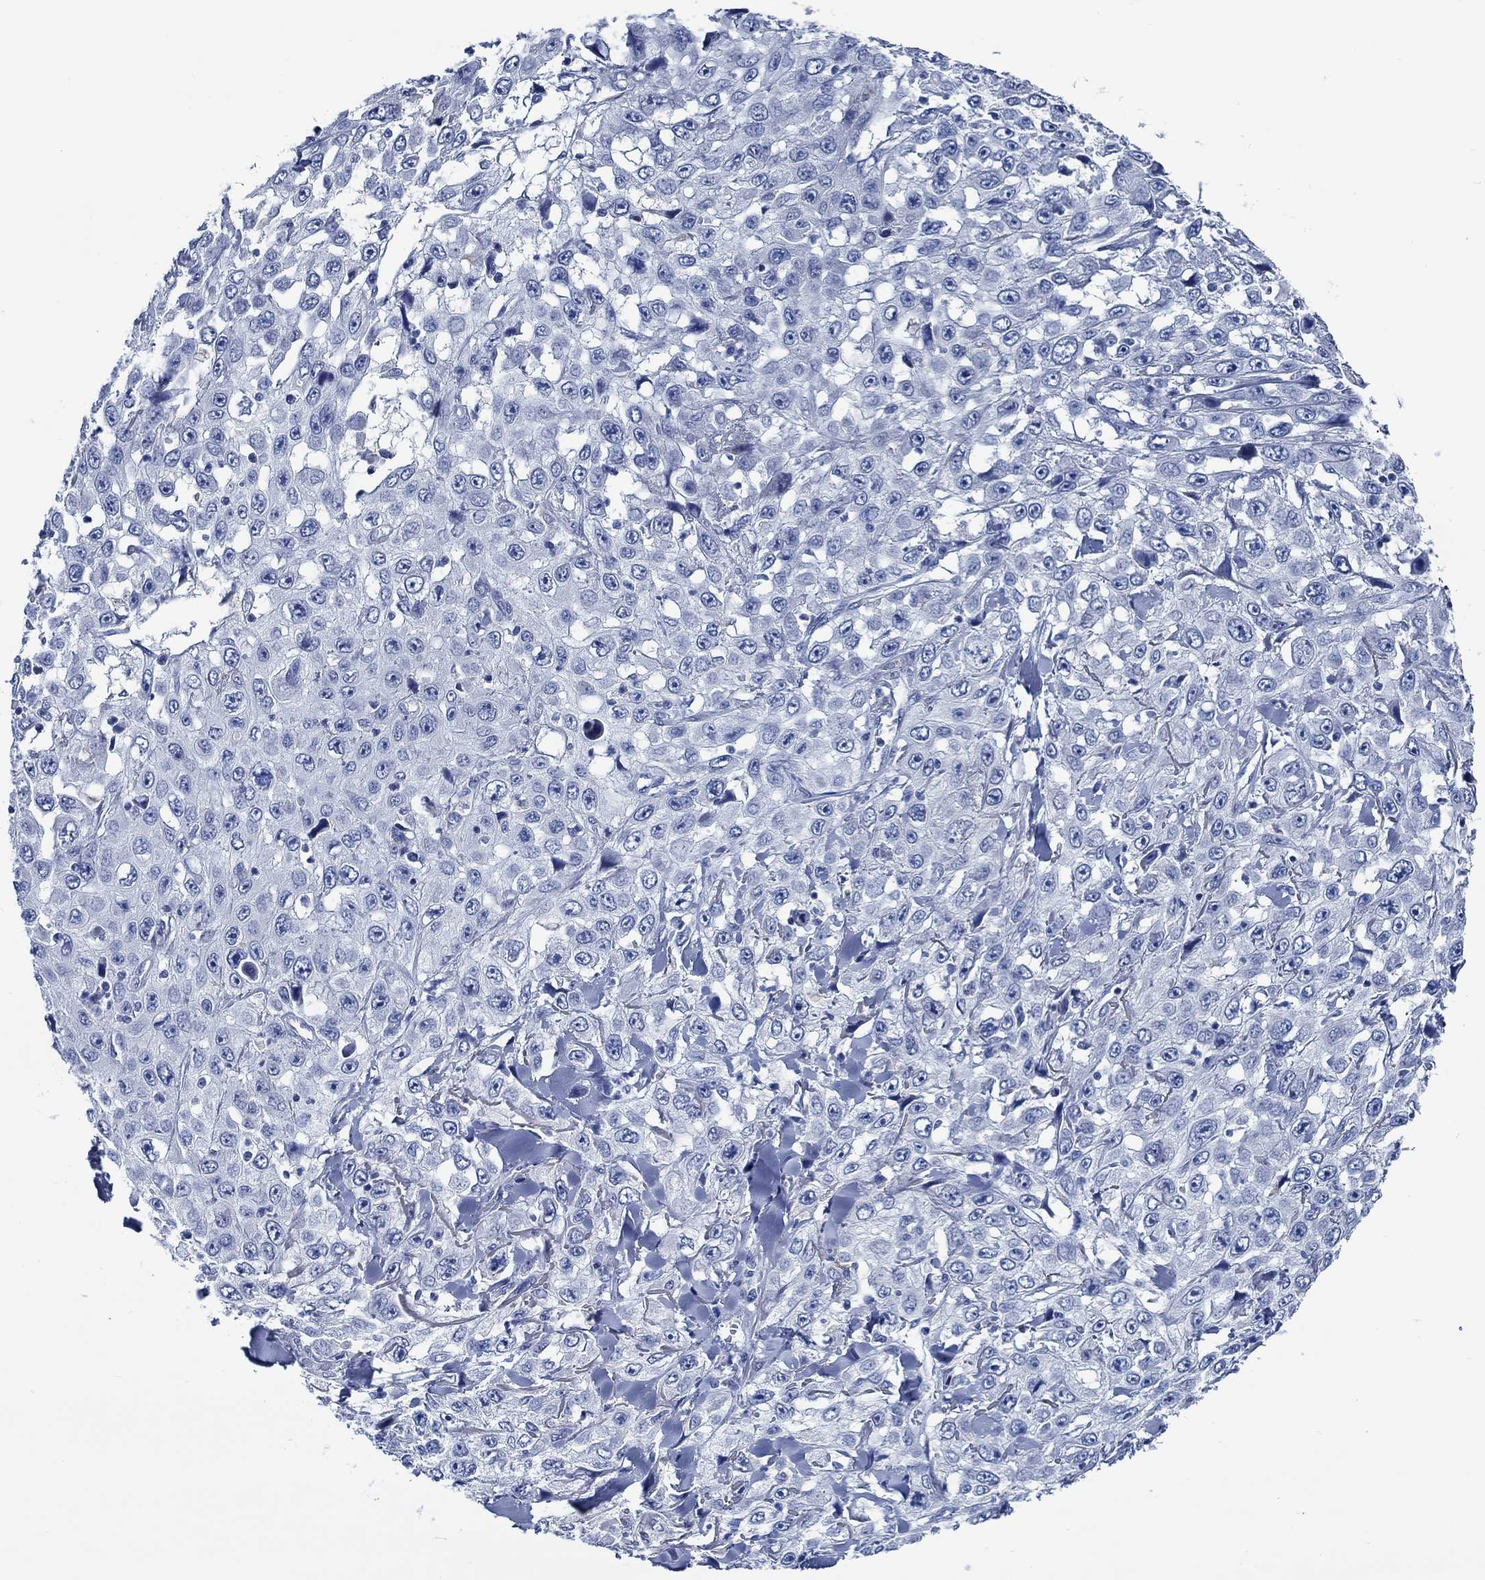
{"staining": {"intensity": "negative", "quantity": "none", "location": "none"}, "tissue": "skin cancer", "cell_type": "Tumor cells", "image_type": "cancer", "snomed": [{"axis": "morphology", "description": "Squamous cell carcinoma, NOS"}, {"axis": "topography", "description": "Skin"}], "caption": "Tumor cells are negative for protein expression in human skin squamous cell carcinoma.", "gene": "SVEP1", "patient": {"sex": "male", "age": 82}}